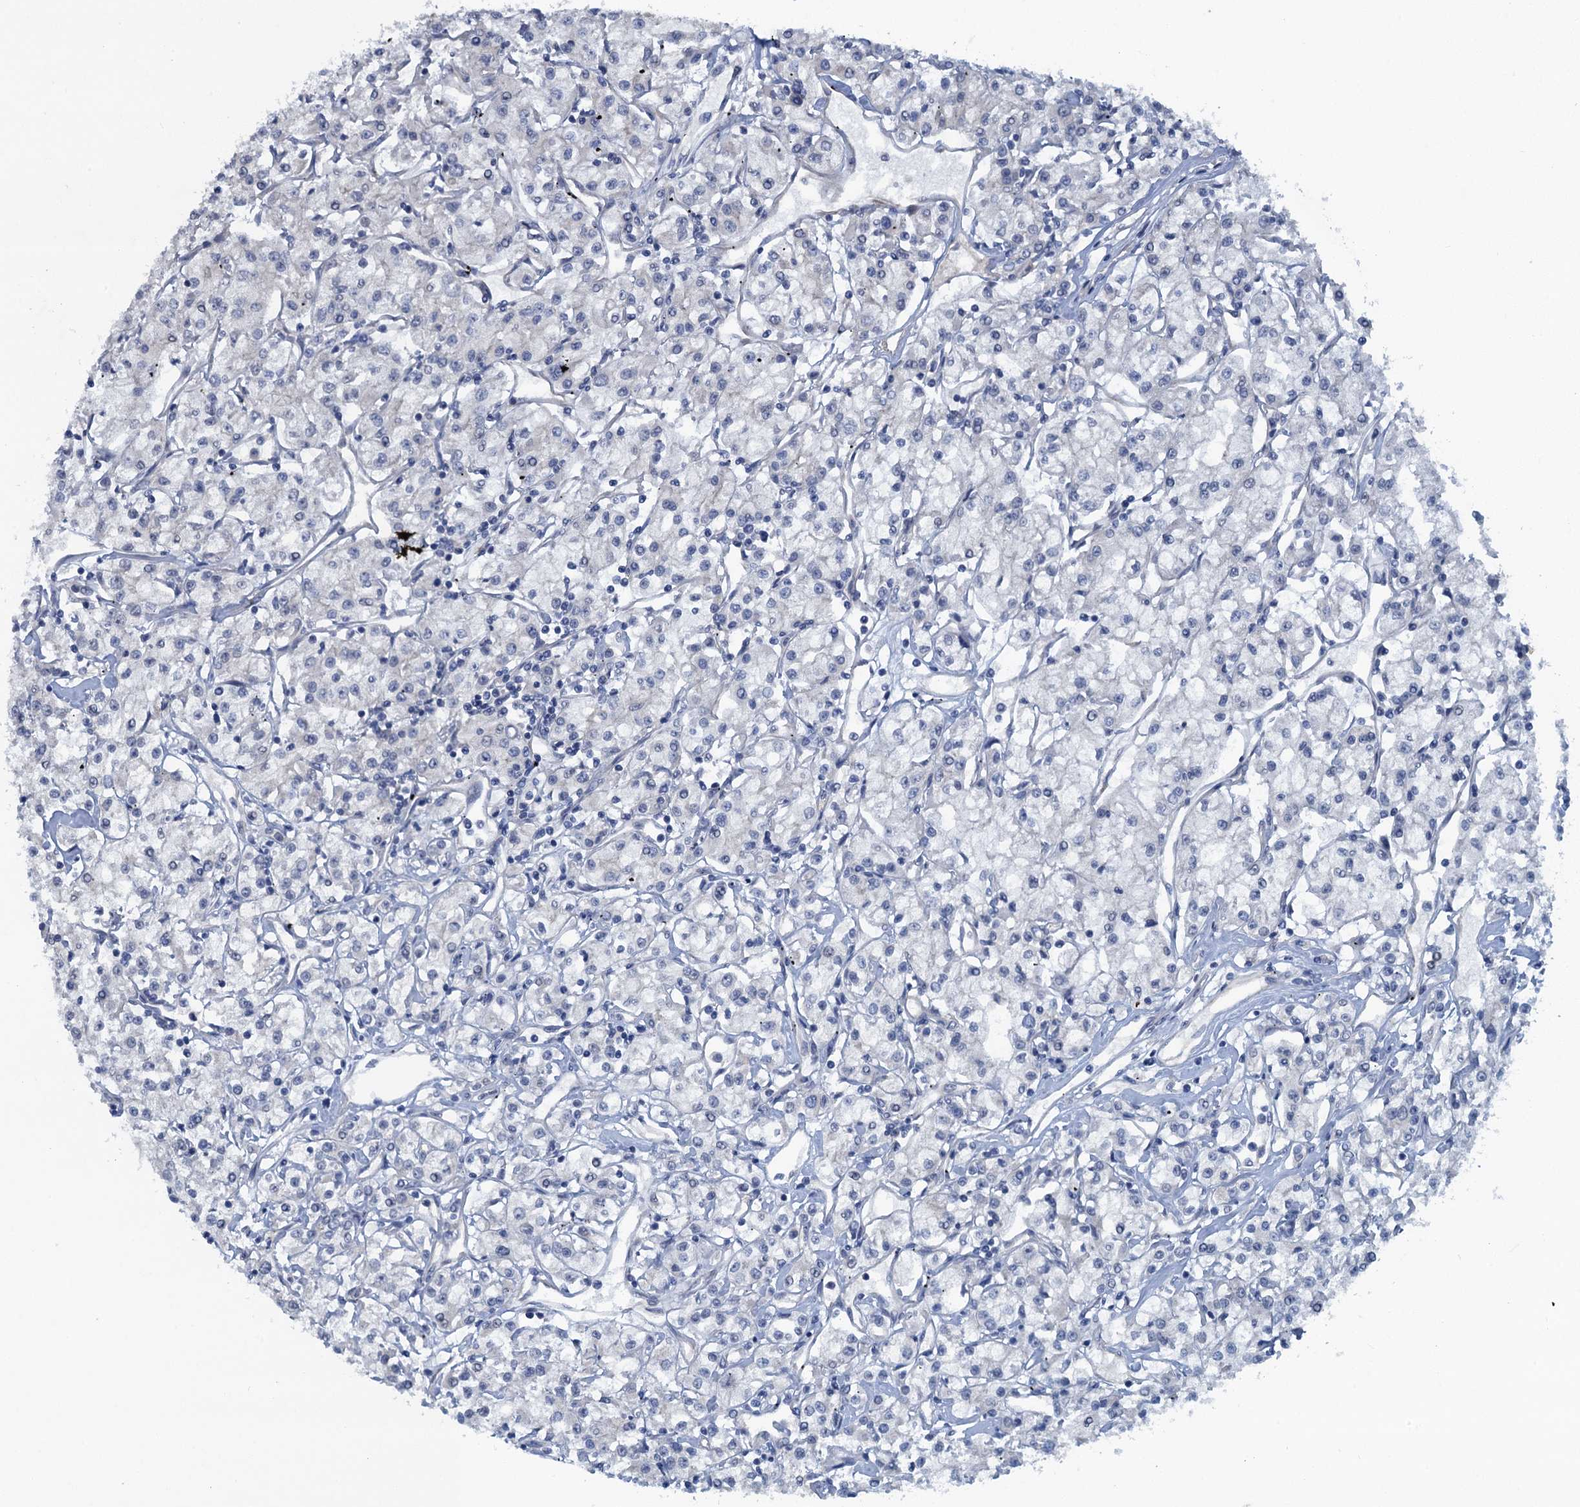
{"staining": {"intensity": "negative", "quantity": "none", "location": "none"}, "tissue": "renal cancer", "cell_type": "Tumor cells", "image_type": "cancer", "snomed": [{"axis": "morphology", "description": "Adenocarcinoma, NOS"}, {"axis": "topography", "description": "Kidney"}], "caption": "The micrograph shows no staining of tumor cells in renal adenocarcinoma. (DAB IHC, high magnification).", "gene": "MYO16", "patient": {"sex": "female", "age": 59}}